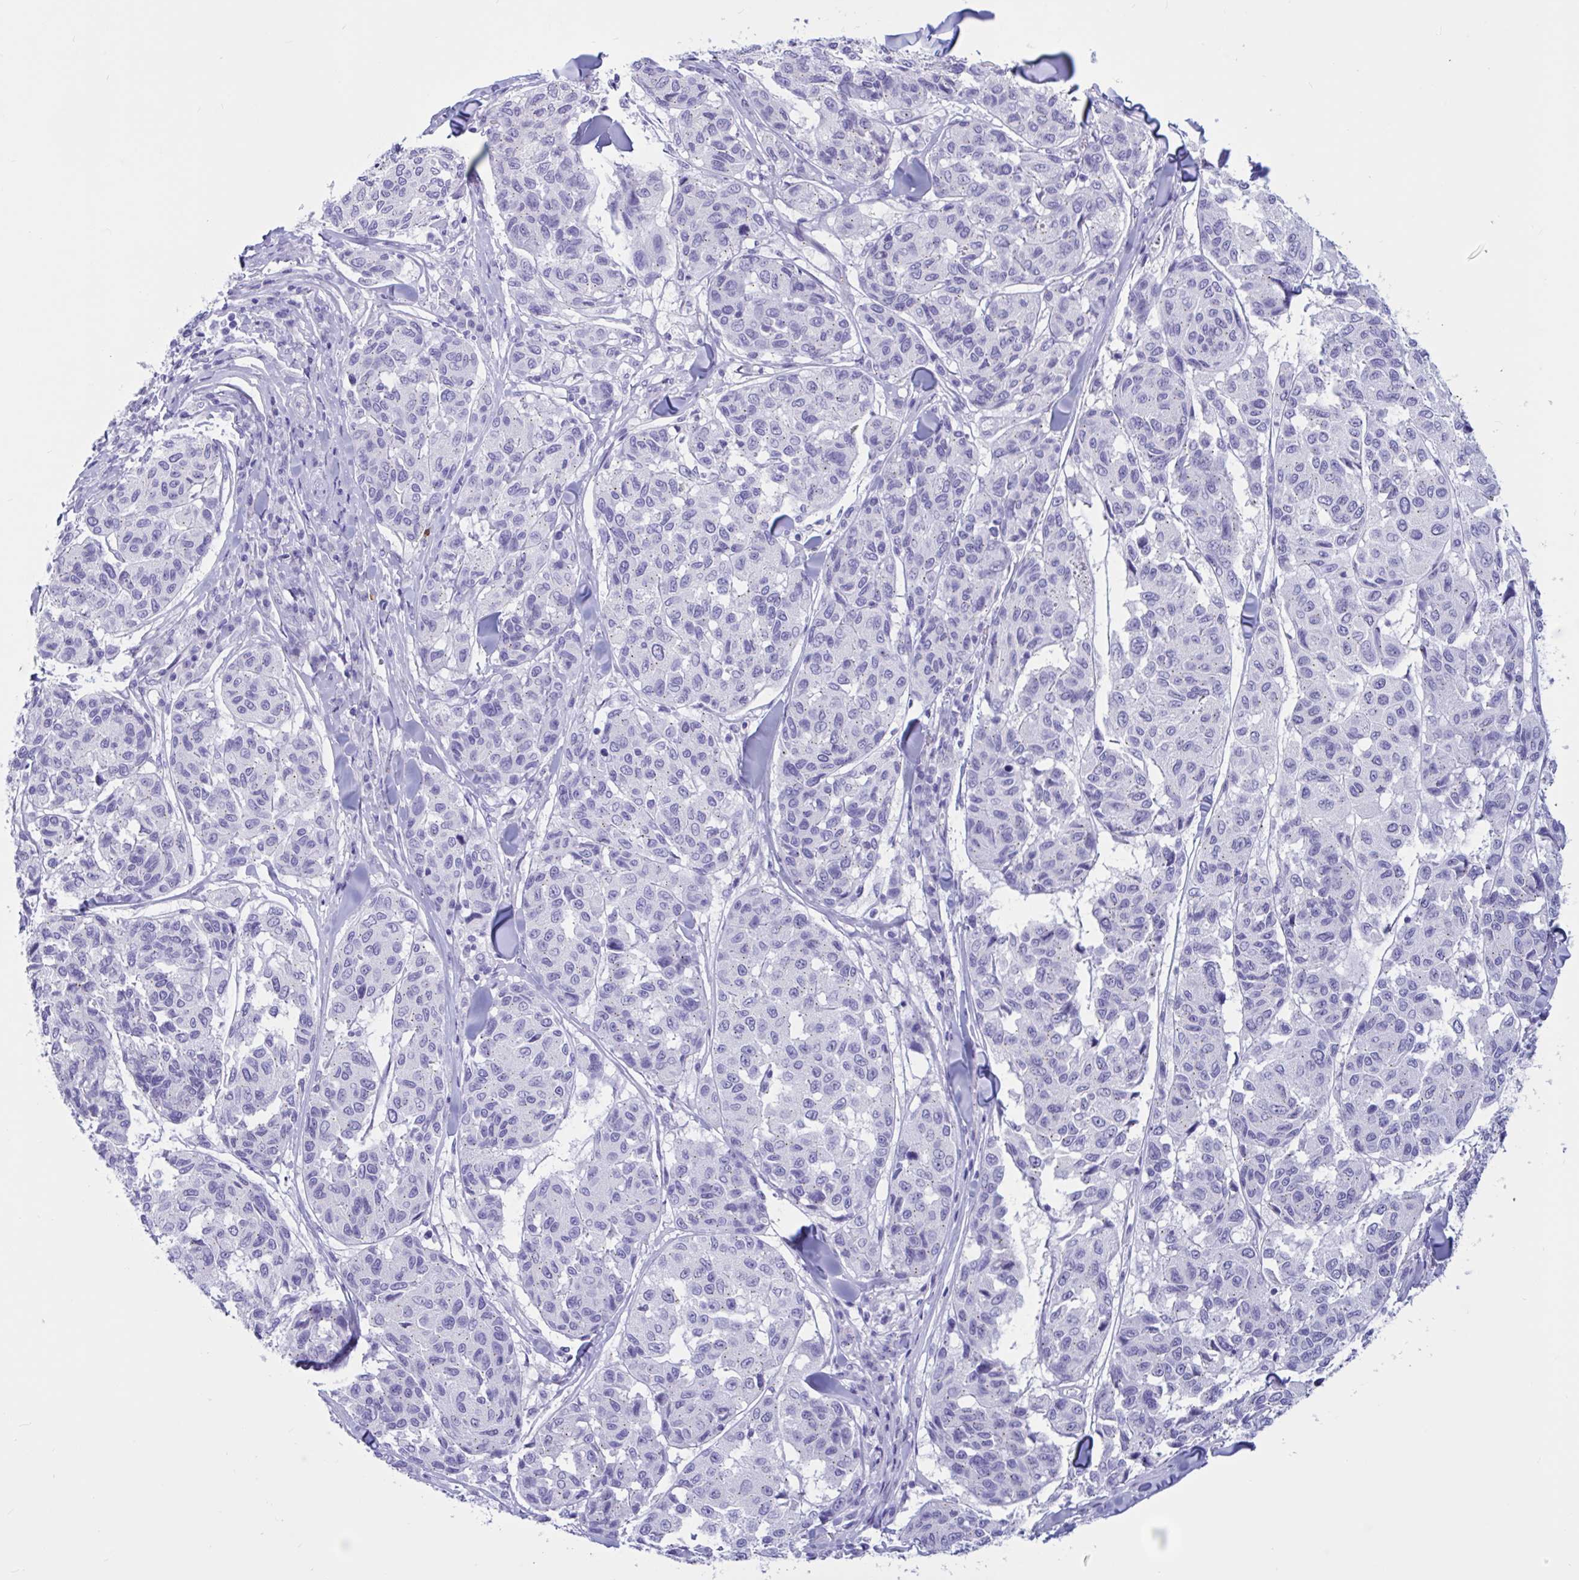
{"staining": {"intensity": "negative", "quantity": "none", "location": "none"}, "tissue": "melanoma", "cell_type": "Tumor cells", "image_type": "cancer", "snomed": [{"axis": "morphology", "description": "Malignant melanoma, NOS"}, {"axis": "topography", "description": "Skin"}], "caption": "Human malignant melanoma stained for a protein using immunohistochemistry demonstrates no positivity in tumor cells.", "gene": "RNASE3", "patient": {"sex": "female", "age": 66}}